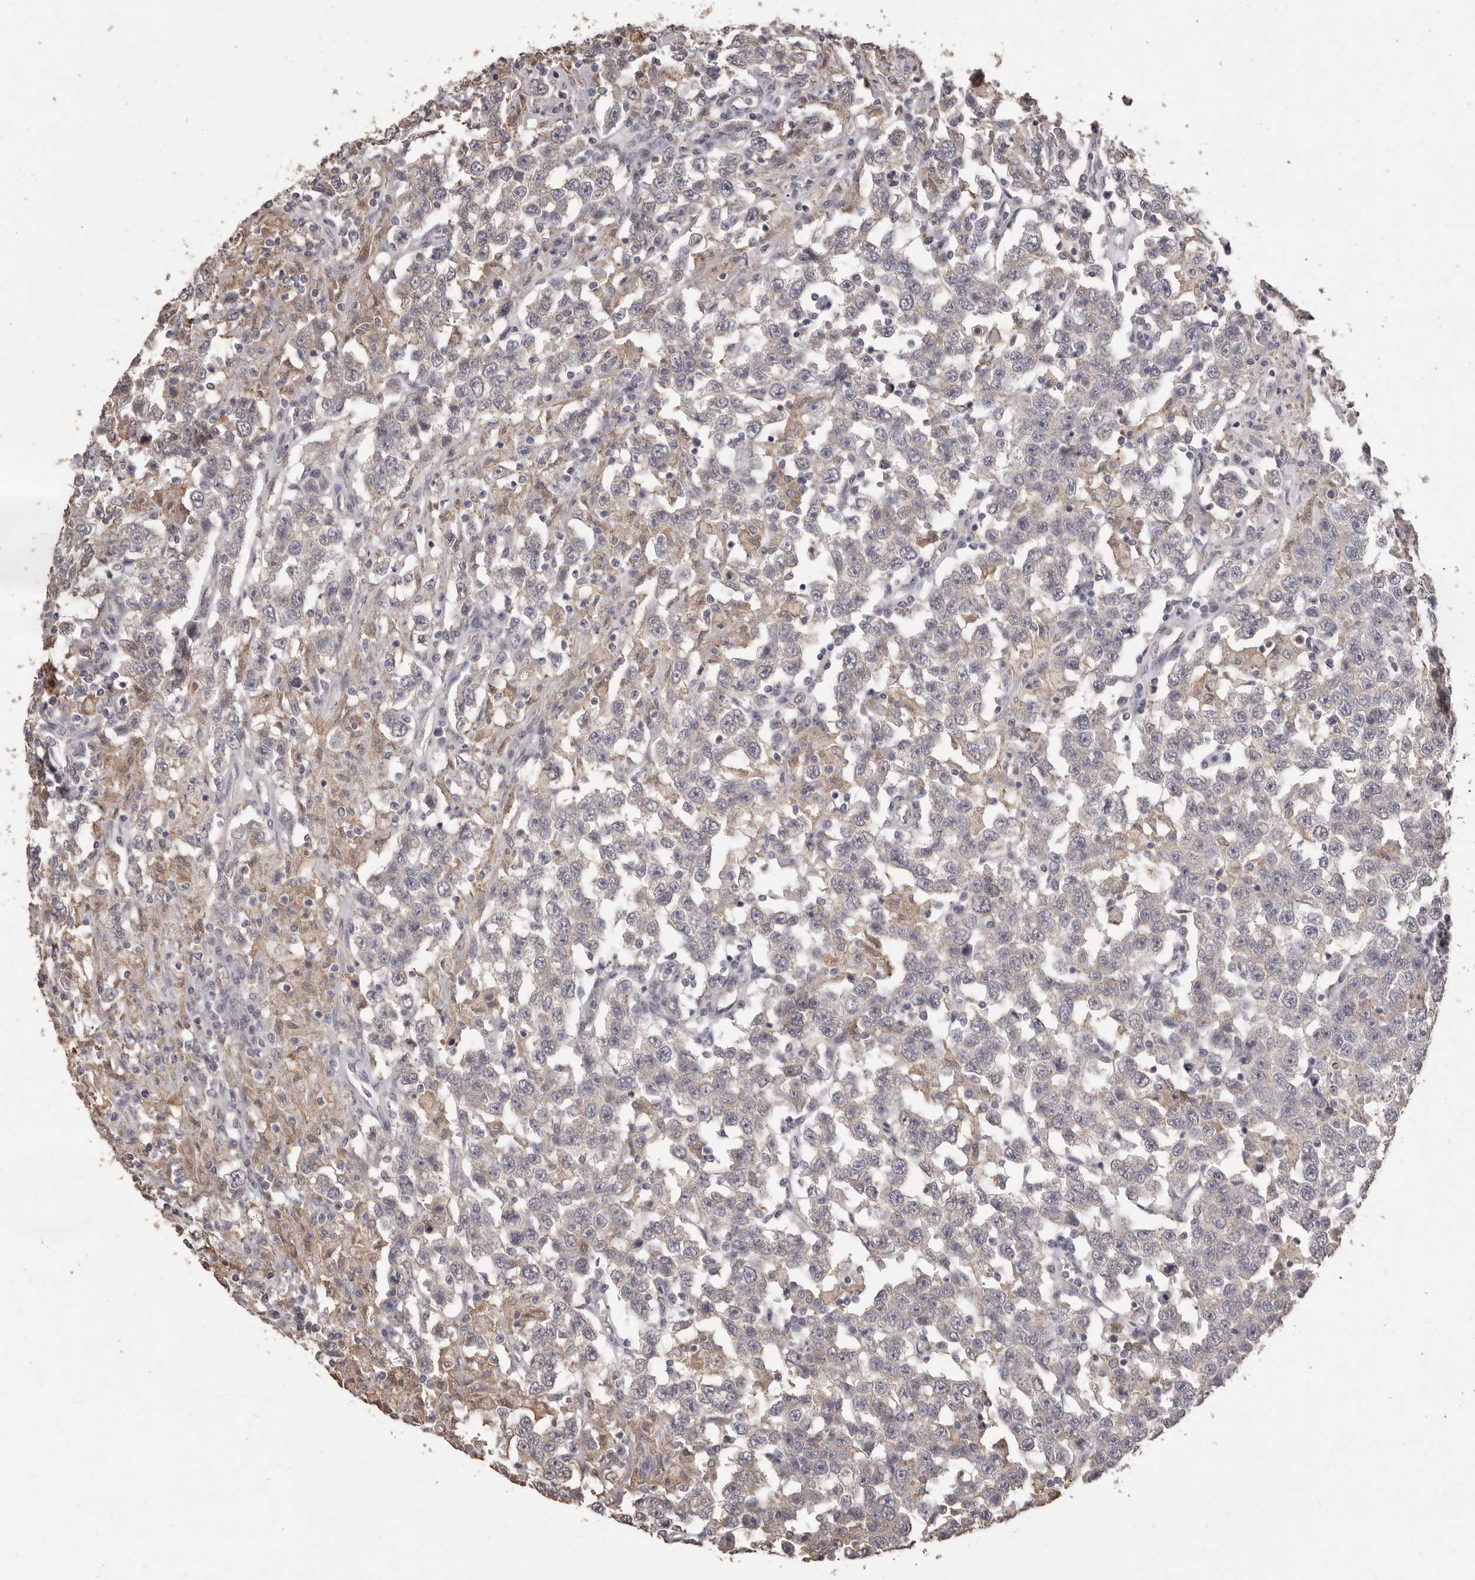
{"staining": {"intensity": "negative", "quantity": "none", "location": "none"}, "tissue": "testis cancer", "cell_type": "Tumor cells", "image_type": "cancer", "snomed": [{"axis": "morphology", "description": "Seminoma, NOS"}, {"axis": "topography", "description": "Testis"}], "caption": "A histopathology image of testis cancer stained for a protein displays no brown staining in tumor cells.", "gene": "PRSS27", "patient": {"sex": "male", "age": 41}}